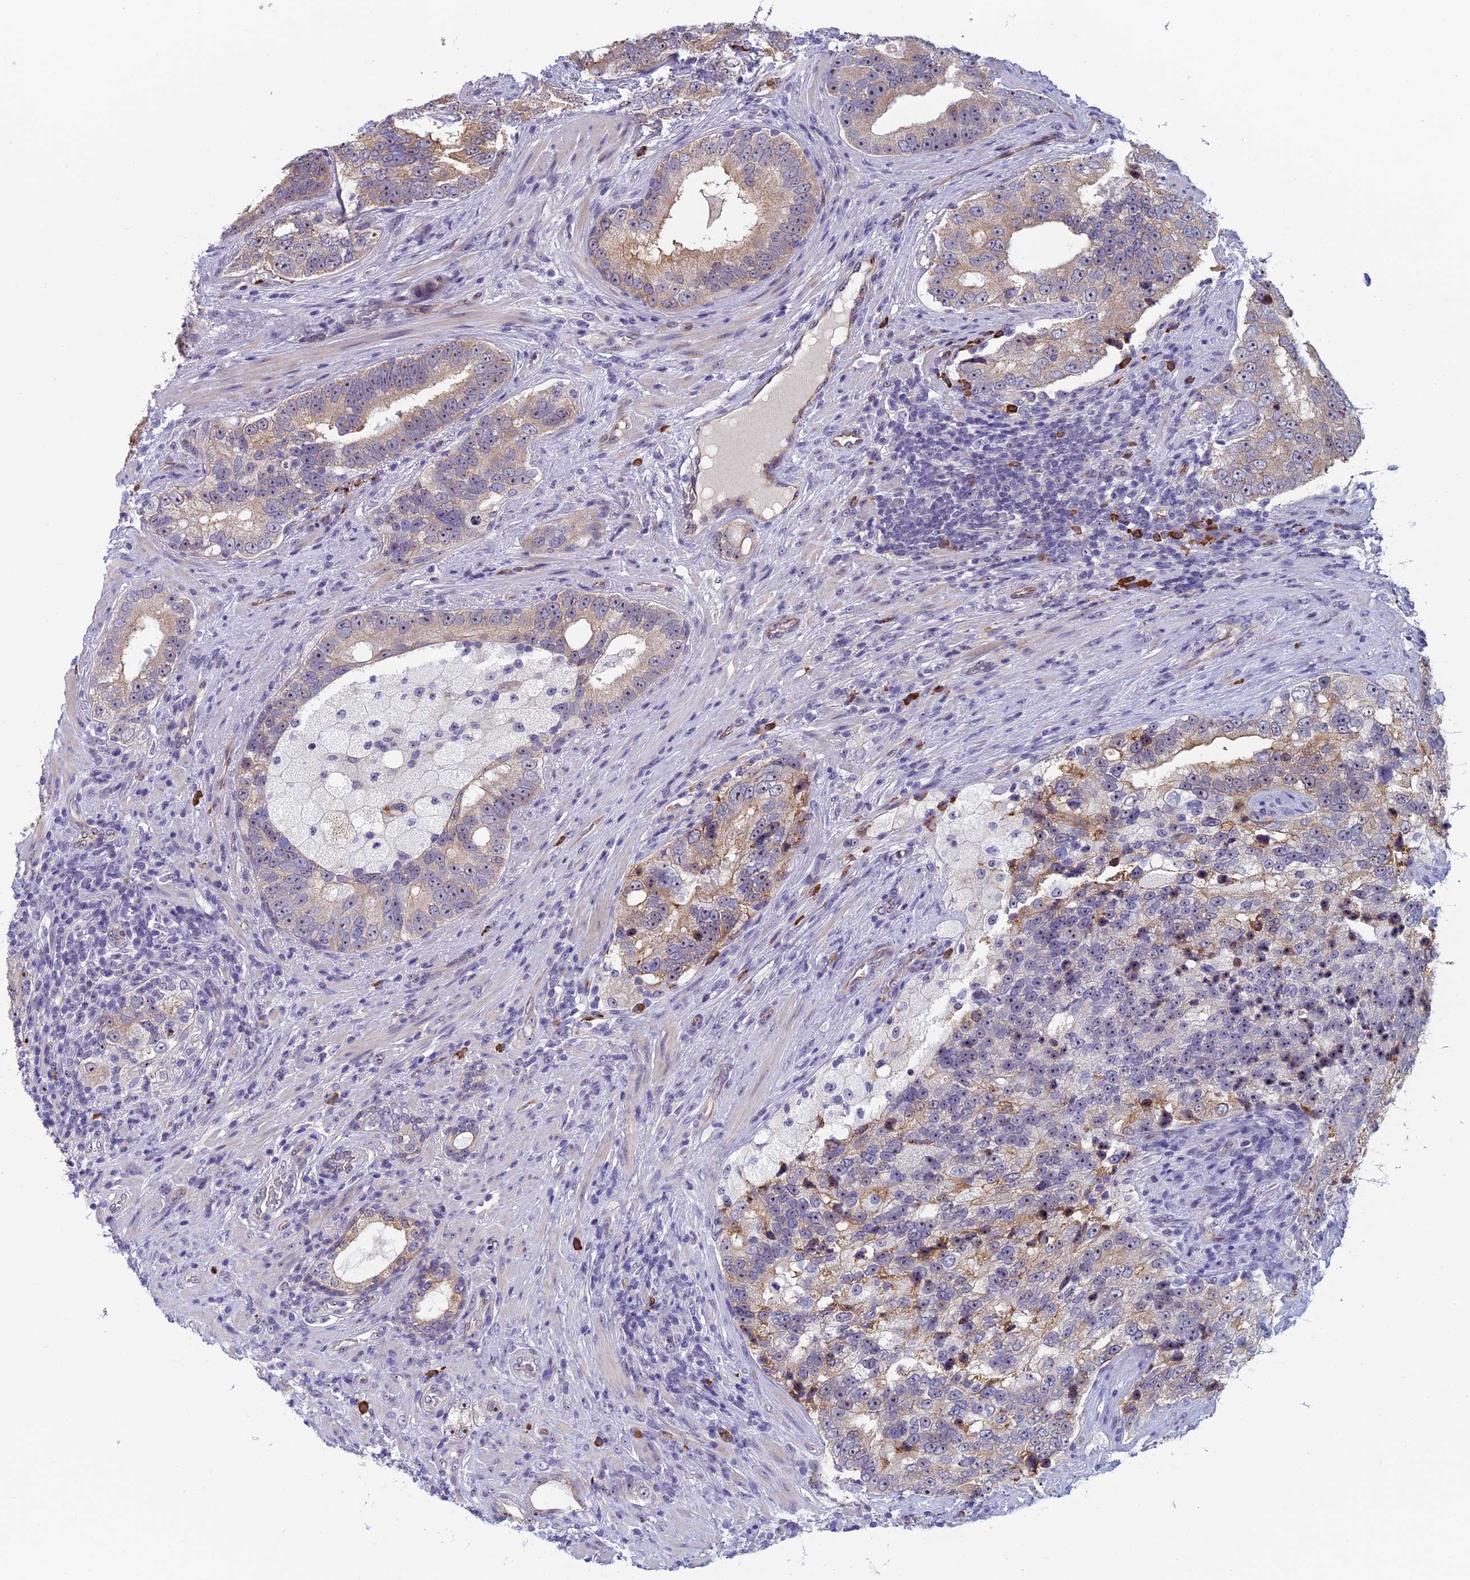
{"staining": {"intensity": "moderate", "quantity": "<25%", "location": "cytoplasmic/membranous,nuclear"}, "tissue": "prostate cancer", "cell_type": "Tumor cells", "image_type": "cancer", "snomed": [{"axis": "morphology", "description": "Adenocarcinoma, High grade"}, {"axis": "topography", "description": "Prostate"}], "caption": "Immunohistochemical staining of prostate adenocarcinoma (high-grade) reveals moderate cytoplasmic/membranous and nuclear protein positivity in about <25% of tumor cells.", "gene": "NOC2L", "patient": {"sex": "male", "age": 70}}